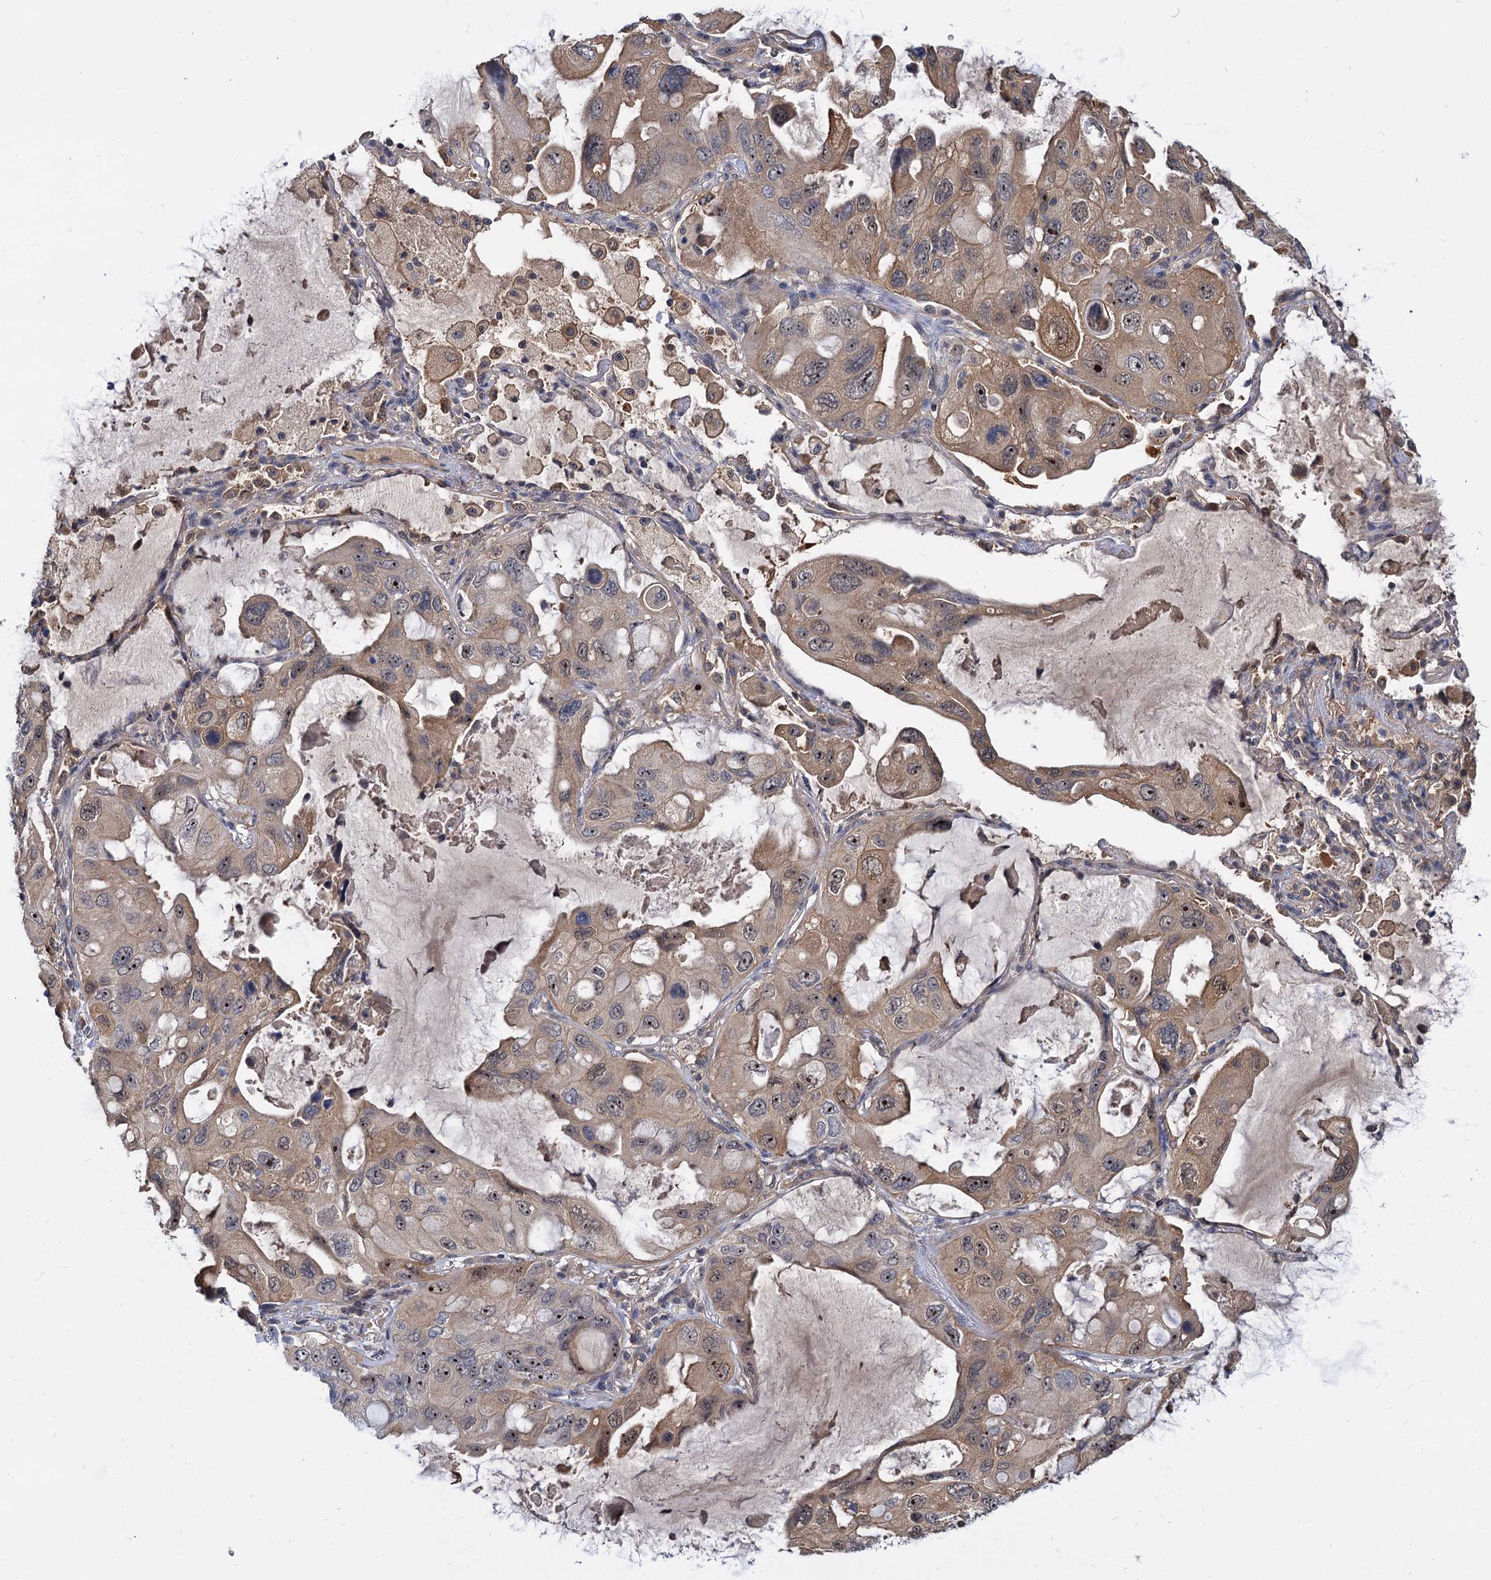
{"staining": {"intensity": "weak", "quantity": ">75%", "location": "cytoplasmic/membranous,nuclear"}, "tissue": "lung cancer", "cell_type": "Tumor cells", "image_type": "cancer", "snomed": [{"axis": "morphology", "description": "Squamous cell carcinoma, NOS"}, {"axis": "topography", "description": "Lung"}], "caption": "Lung squamous cell carcinoma tissue exhibits weak cytoplasmic/membranous and nuclear staining in about >75% of tumor cells", "gene": "SNX15", "patient": {"sex": "female", "age": 73}}